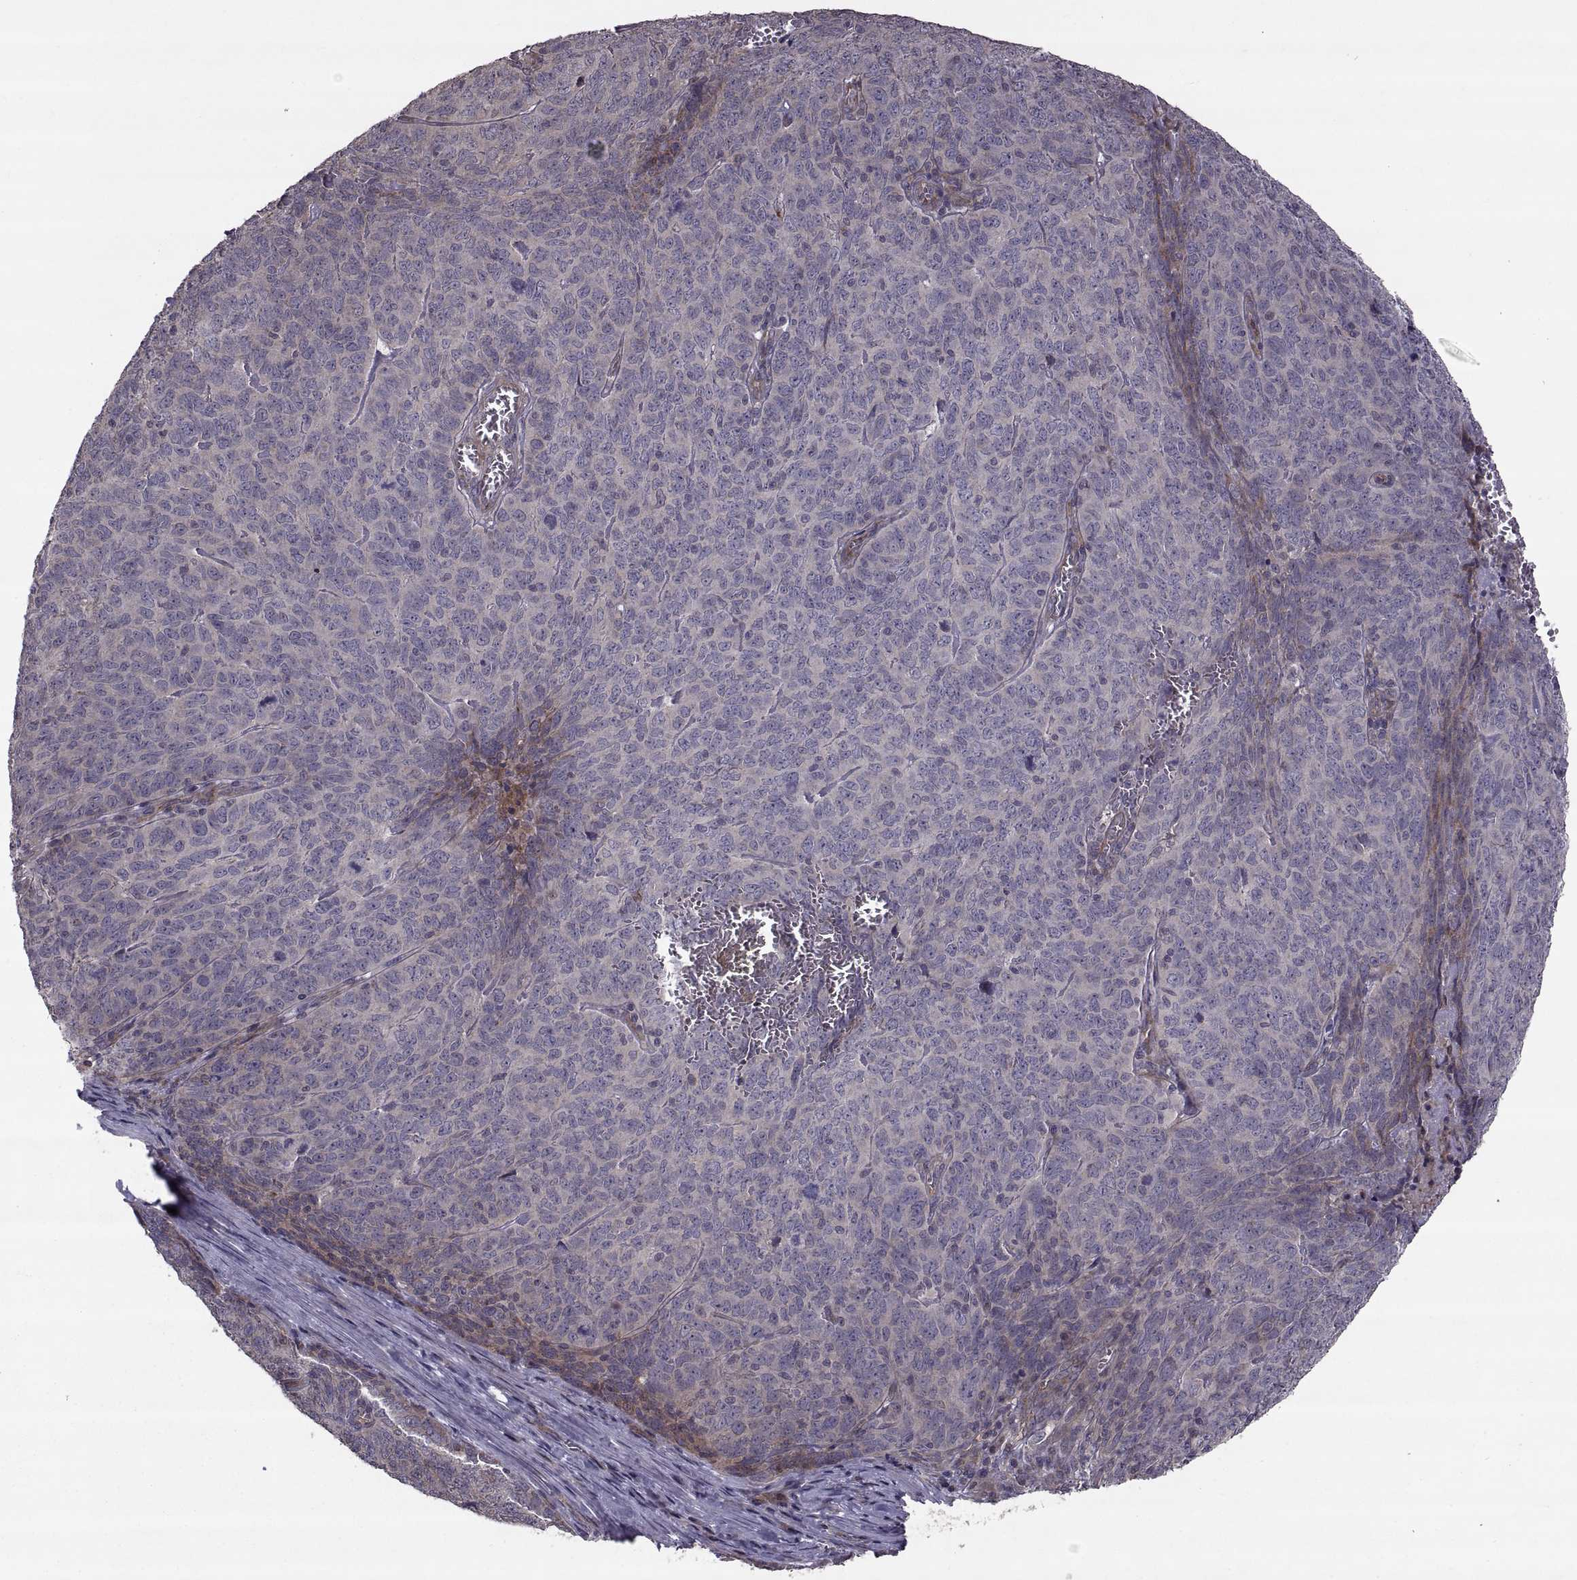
{"staining": {"intensity": "negative", "quantity": "none", "location": "none"}, "tissue": "skin cancer", "cell_type": "Tumor cells", "image_type": "cancer", "snomed": [{"axis": "morphology", "description": "Squamous cell carcinoma, NOS"}, {"axis": "topography", "description": "Skin"}, {"axis": "topography", "description": "Anal"}], "caption": "Tumor cells are negative for brown protein staining in skin squamous cell carcinoma. (DAB IHC visualized using brightfield microscopy, high magnification).", "gene": "PMM2", "patient": {"sex": "female", "age": 51}}